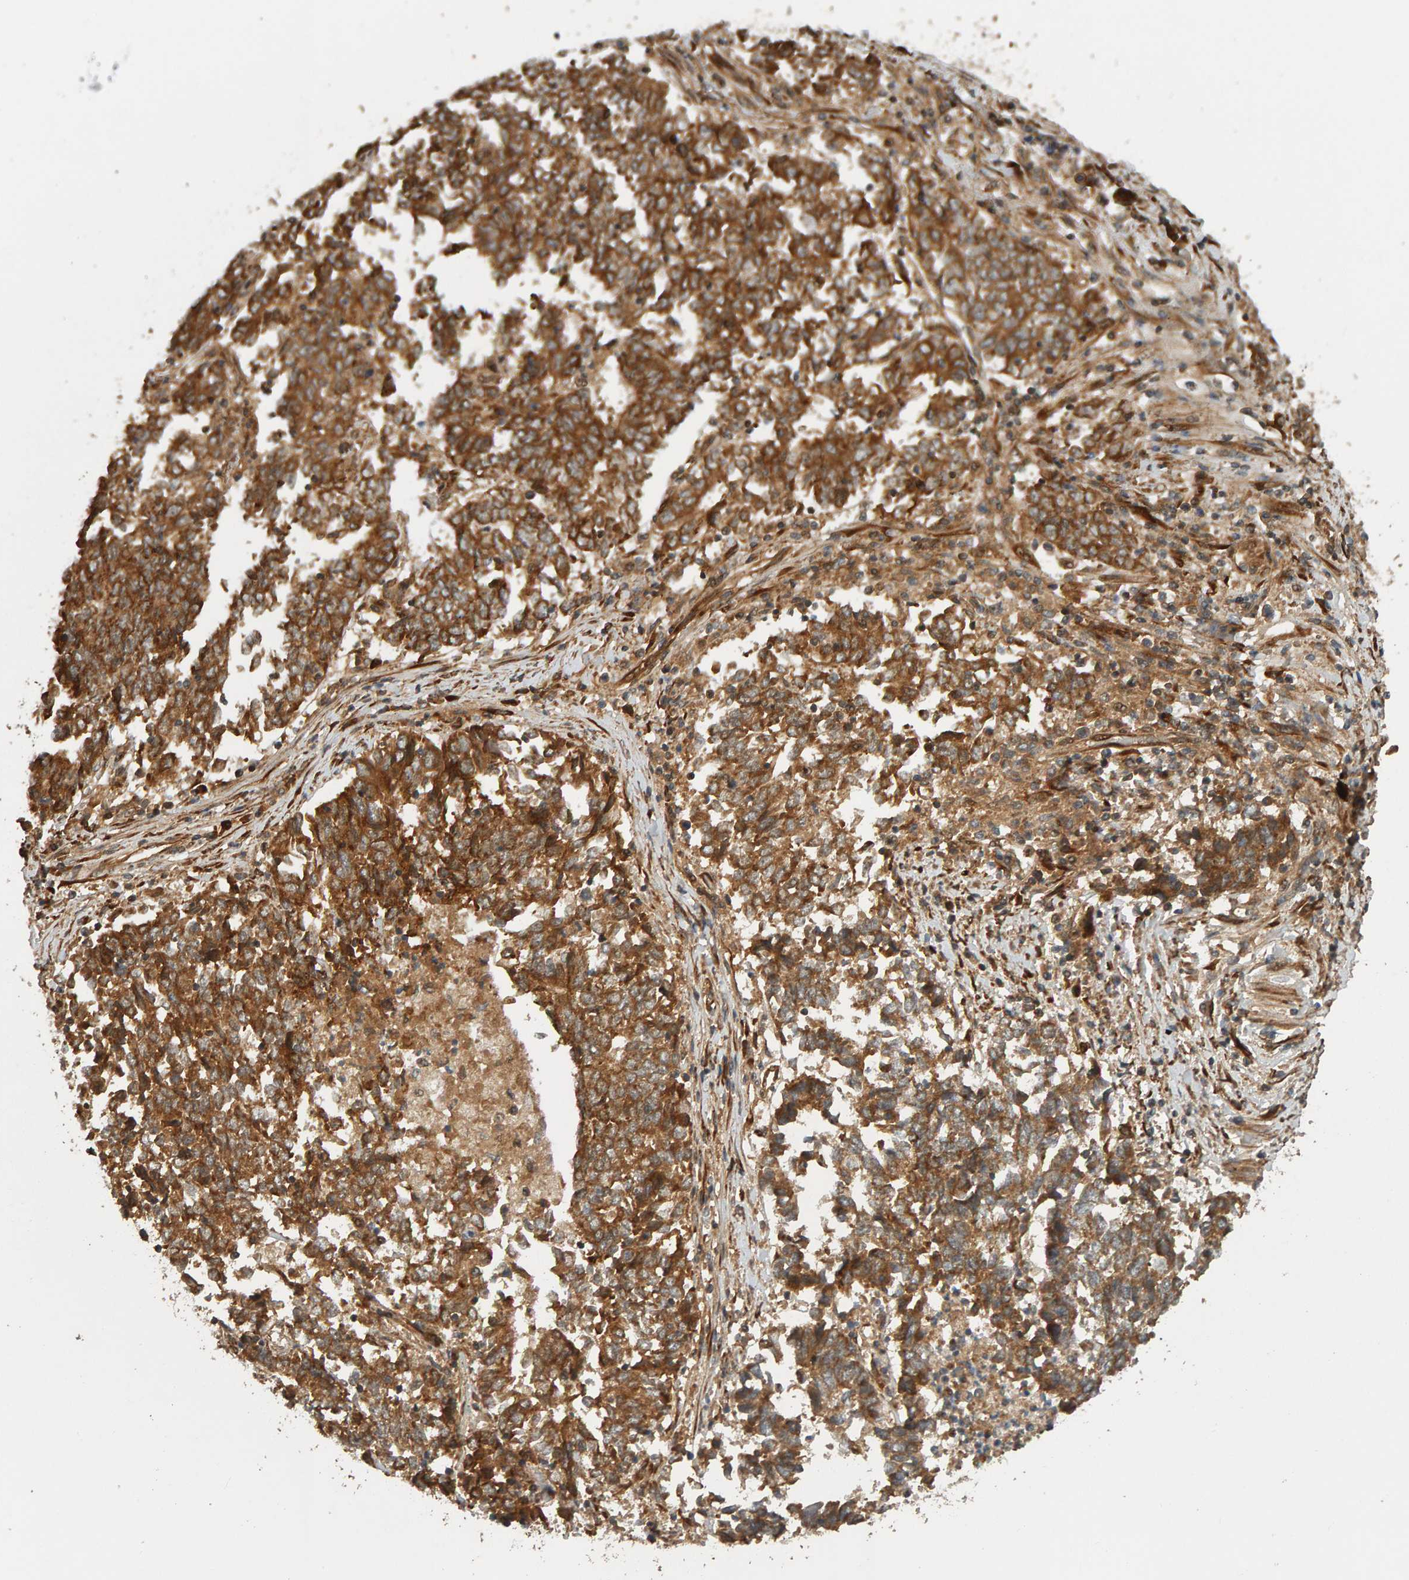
{"staining": {"intensity": "strong", "quantity": ">75%", "location": "cytoplasmic/membranous"}, "tissue": "endometrial cancer", "cell_type": "Tumor cells", "image_type": "cancer", "snomed": [{"axis": "morphology", "description": "Adenocarcinoma, NOS"}, {"axis": "topography", "description": "Endometrium"}], "caption": "Protein staining of endometrial cancer tissue demonstrates strong cytoplasmic/membranous staining in about >75% of tumor cells. The staining is performed using DAB brown chromogen to label protein expression. The nuclei are counter-stained blue using hematoxylin.", "gene": "ZFAND1", "patient": {"sex": "female", "age": 80}}